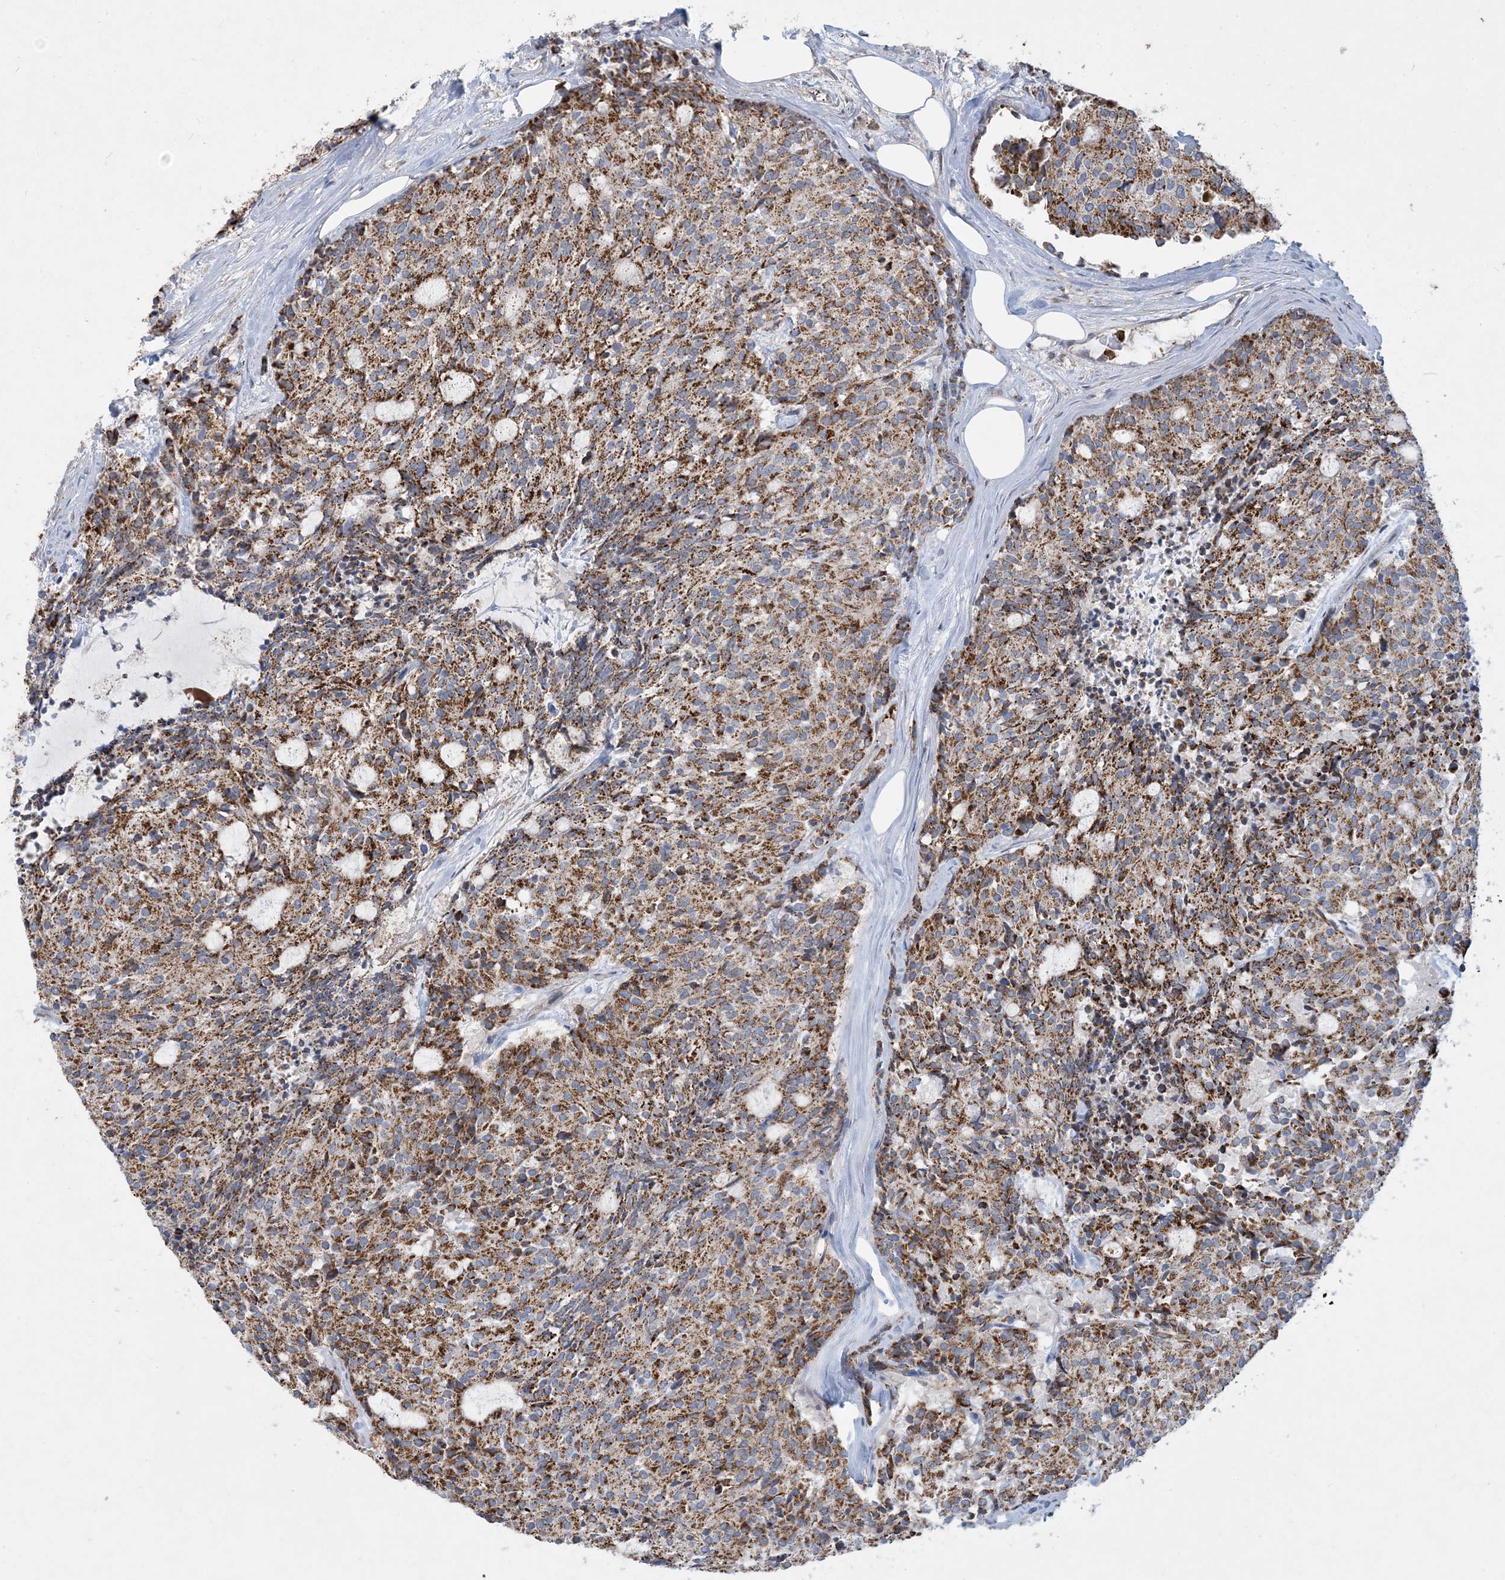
{"staining": {"intensity": "strong", "quantity": ">75%", "location": "cytoplasmic/membranous"}, "tissue": "carcinoid", "cell_type": "Tumor cells", "image_type": "cancer", "snomed": [{"axis": "morphology", "description": "Carcinoid, malignant, NOS"}, {"axis": "topography", "description": "Pancreas"}], "caption": "Immunohistochemical staining of human malignant carcinoid shows strong cytoplasmic/membranous protein positivity in about >75% of tumor cells. Immunohistochemistry (ihc) stains the protein of interest in brown and the nuclei are stained blue.", "gene": "ECHDC1", "patient": {"sex": "female", "age": 54}}